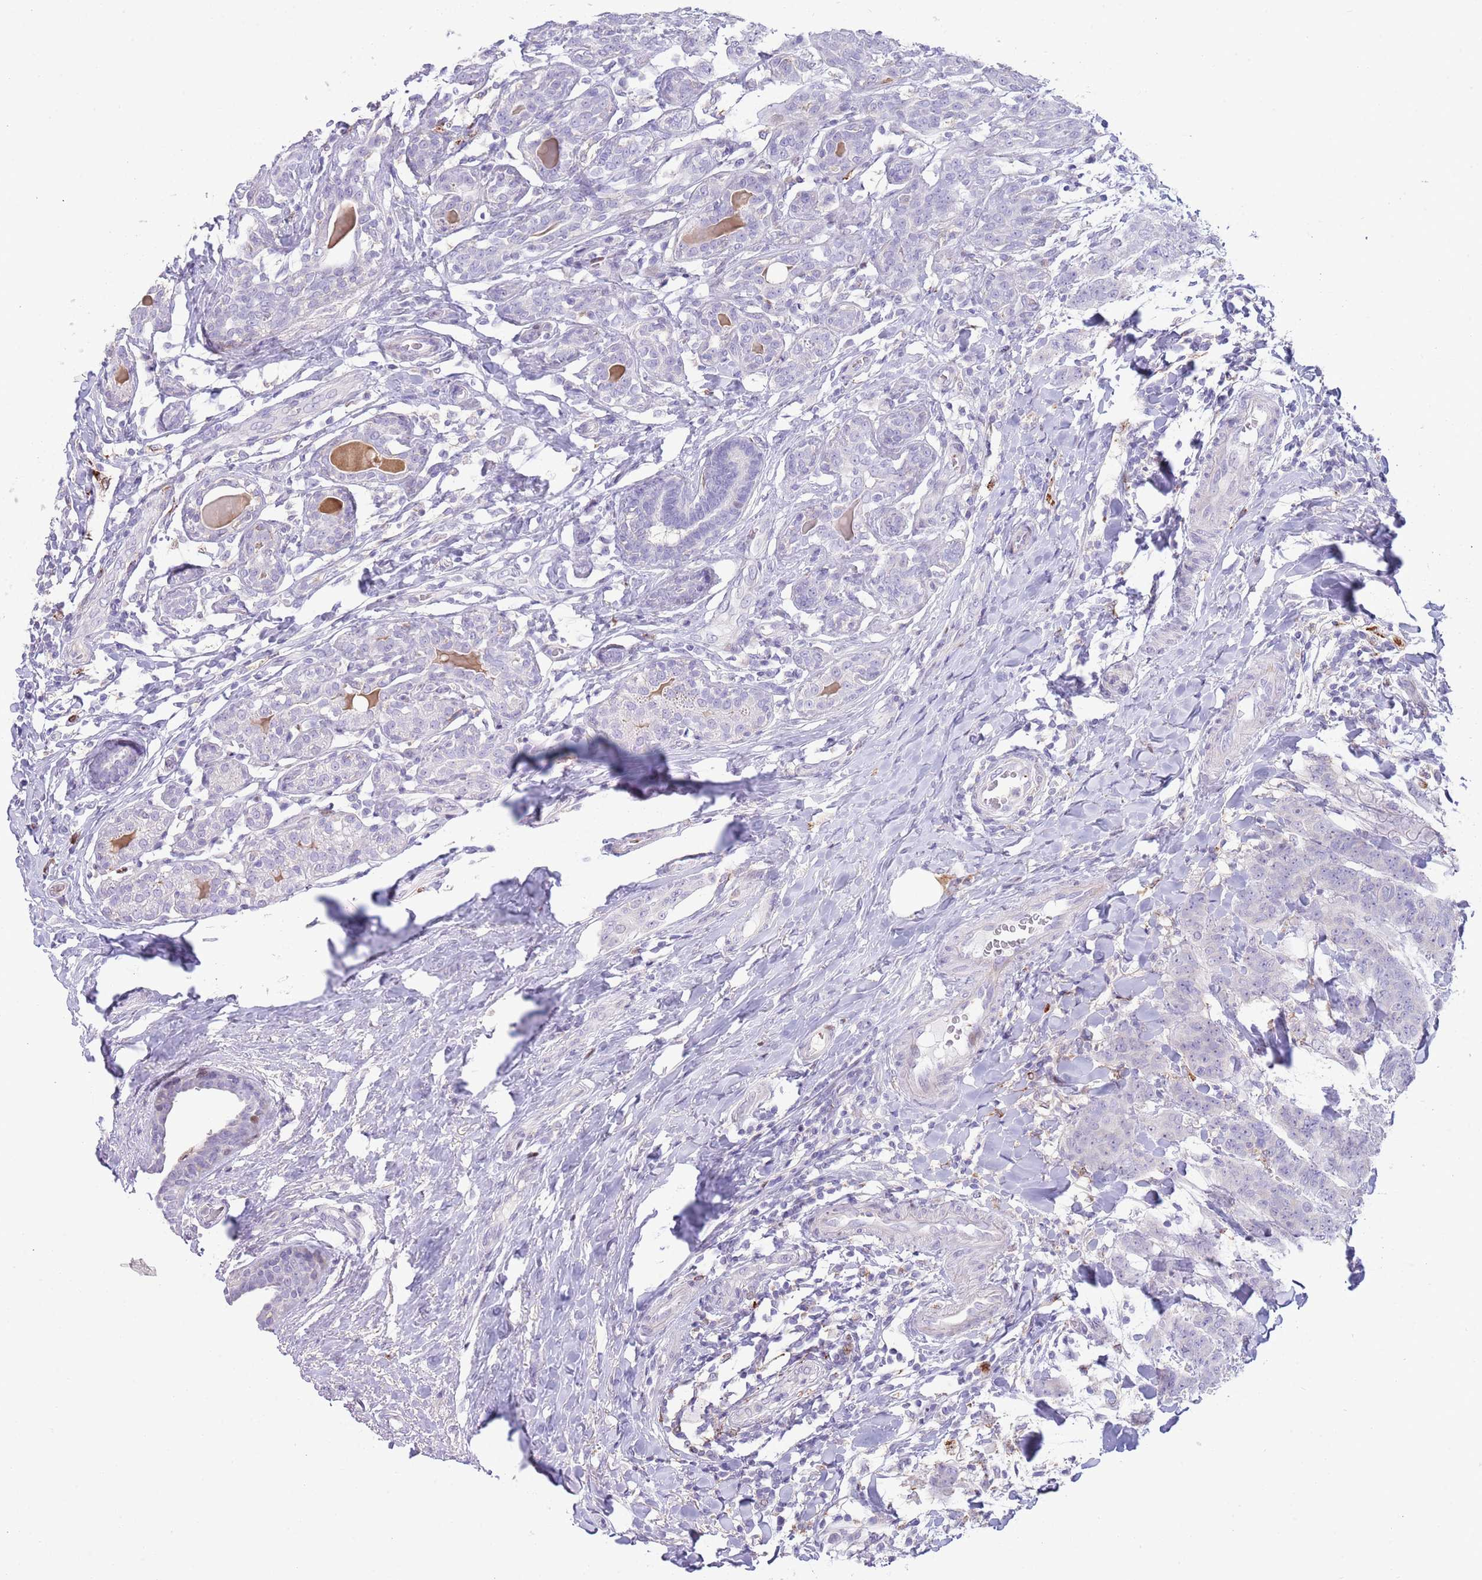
{"staining": {"intensity": "negative", "quantity": "none", "location": "none"}, "tissue": "breast cancer", "cell_type": "Tumor cells", "image_type": "cancer", "snomed": [{"axis": "morphology", "description": "Duct carcinoma"}, {"axis": "topography", "description": "Breast"}], "caption": "Tumor cells show no significant protein expression in breast cancer. (DAB IHC, high magnification).", "gene": "ANO8", "patient": {"sex": "female", "age": 40}}